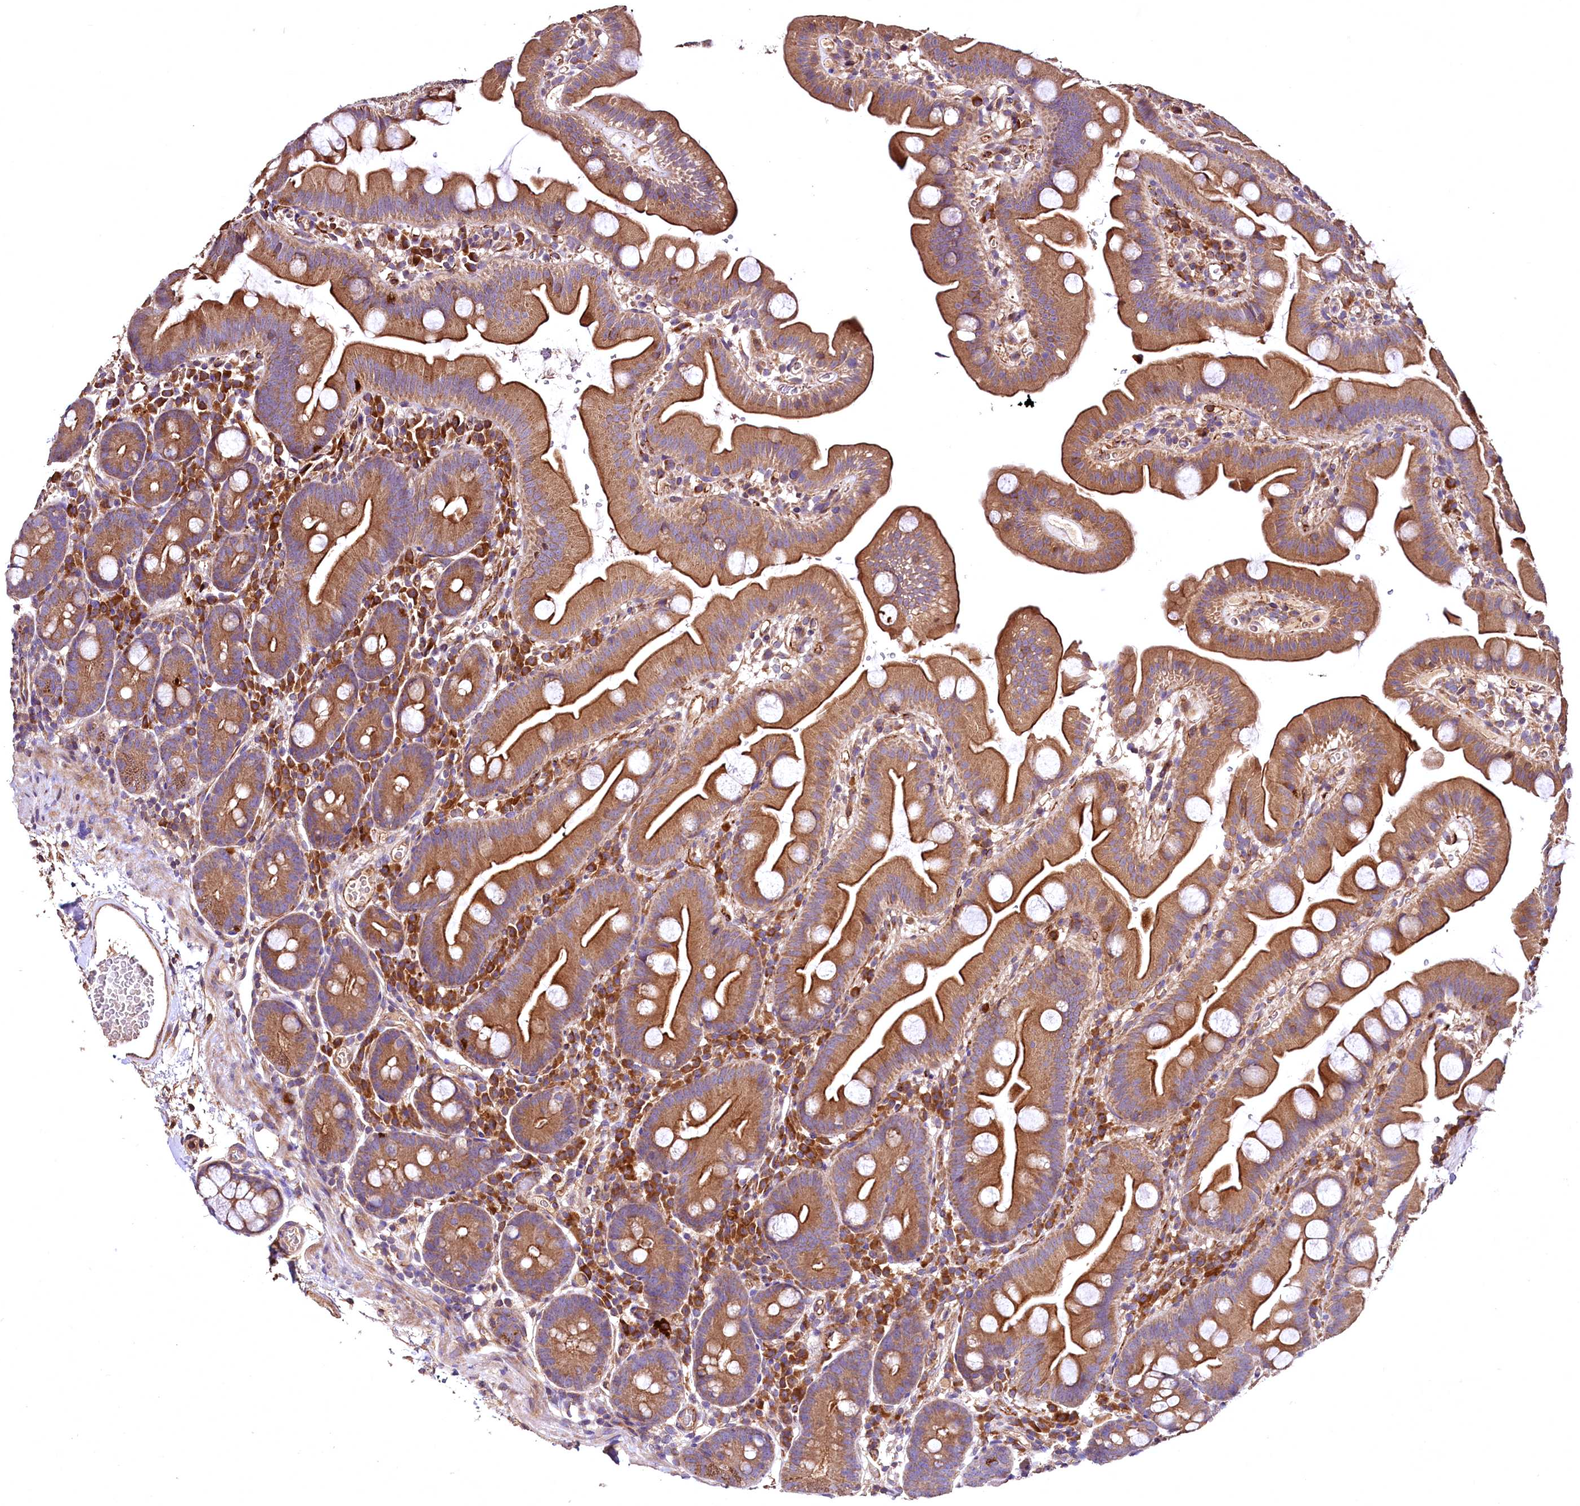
{"staining": {"intensity": "moderate", "quantity": ">75%", "location": "cytoplasmic/membranous"}, "tissue": "small intestine", "cell_type": "Glandular cells", "image_type": "normal", "snomed": [{"axis": "morphology", "description": "Normal tissue, NOS"}, {"axis": "topography", "description": "Small intestine"}], "caption": "IHC image of unremarkable small intestine stained for a protein (brown), which reveals medium levels of moderate cytoplasmic/membranous staining in about >75% of glandular cells.", "gene": "RASSF1", "patient": {"sex": "female", "age": 68}}